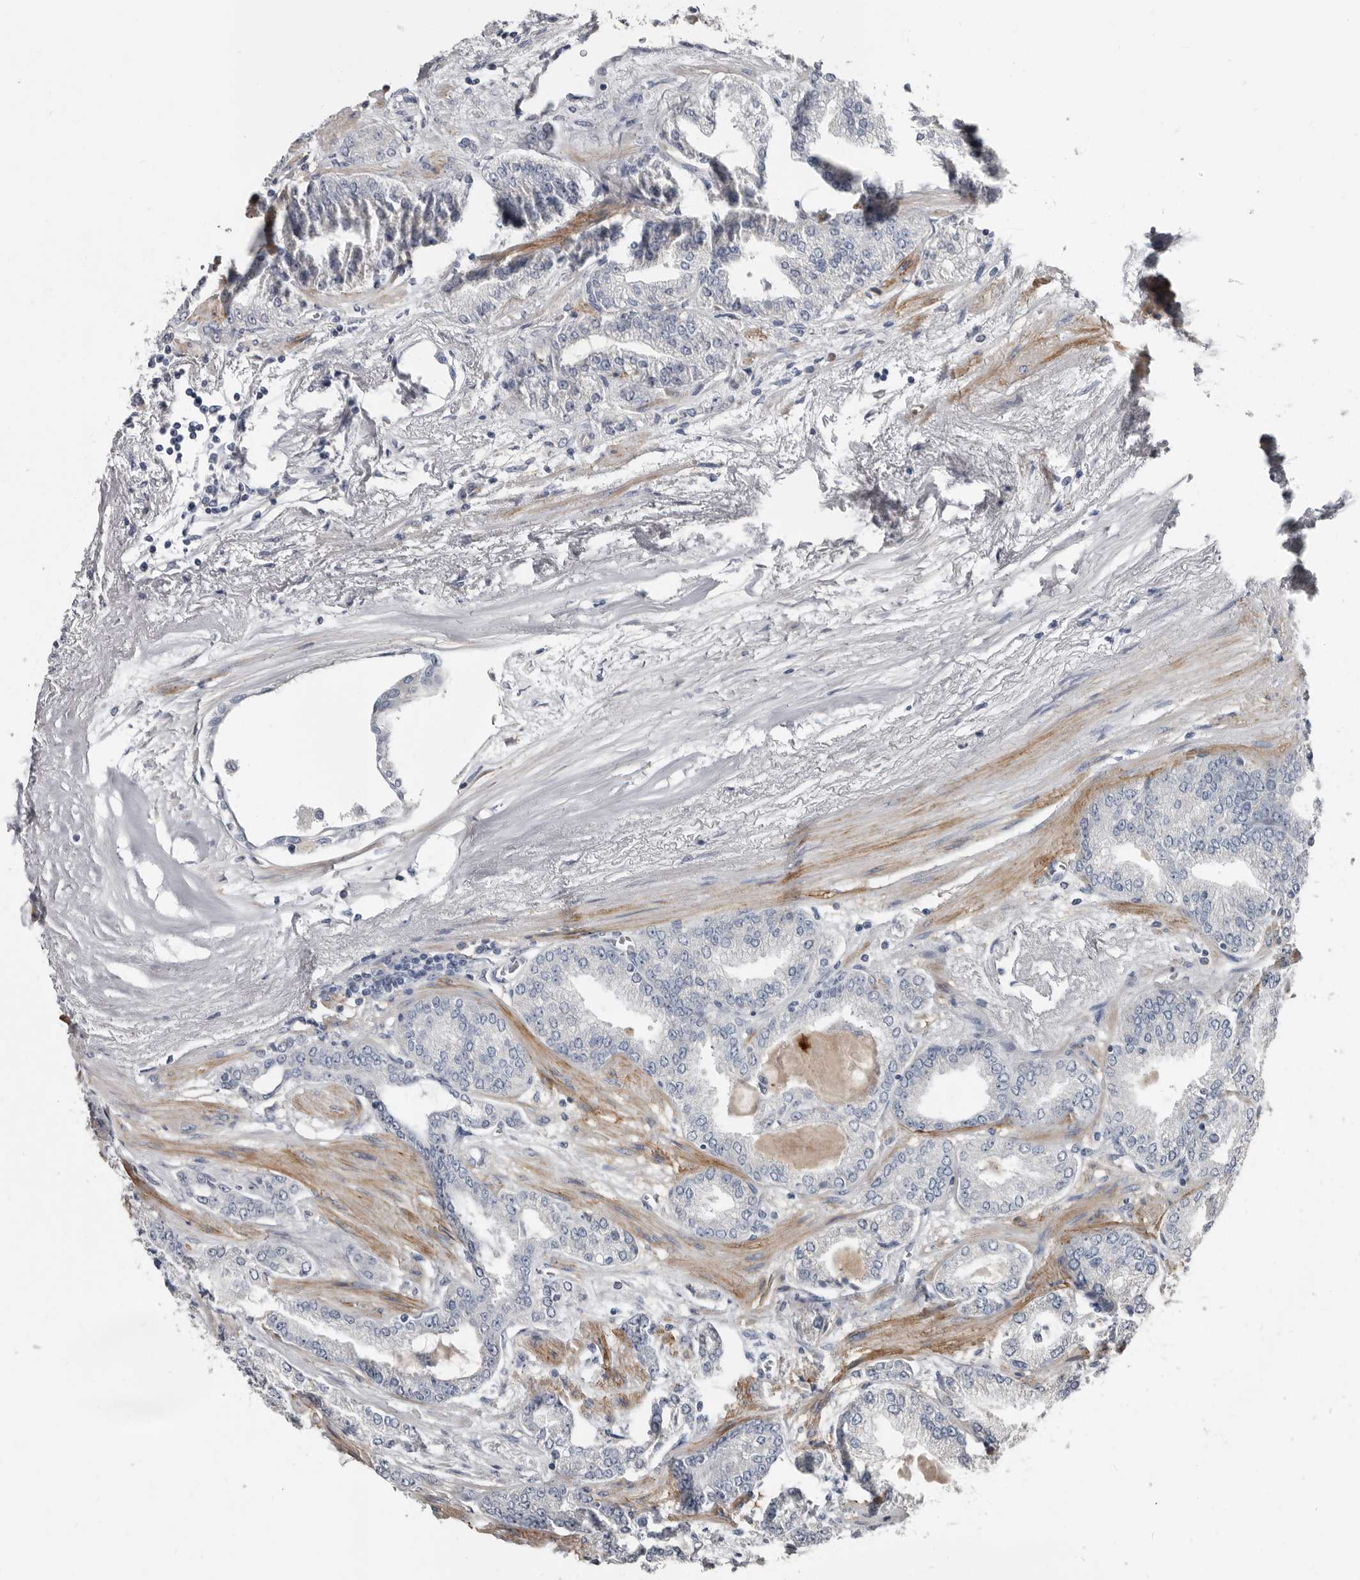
{"staining": {"intensity": "negative", "quantity": "none", "location": "none"}, "tissue": "prostate cancer", "cell_type": "Tumor cells", "image_type": "cancer", "snomed": [{"axis": "morphology", "description": "Adenocarcinoma, High grade"}, {"axis": "topography", "description": "Prostate"}], "caption": "This is an immunohistochemistry photomicrograph of human prostate cancer. There is no positivity in tumor cells.", "gene": "ZNF114", "patient": {"sex": "male", "age": 71}}